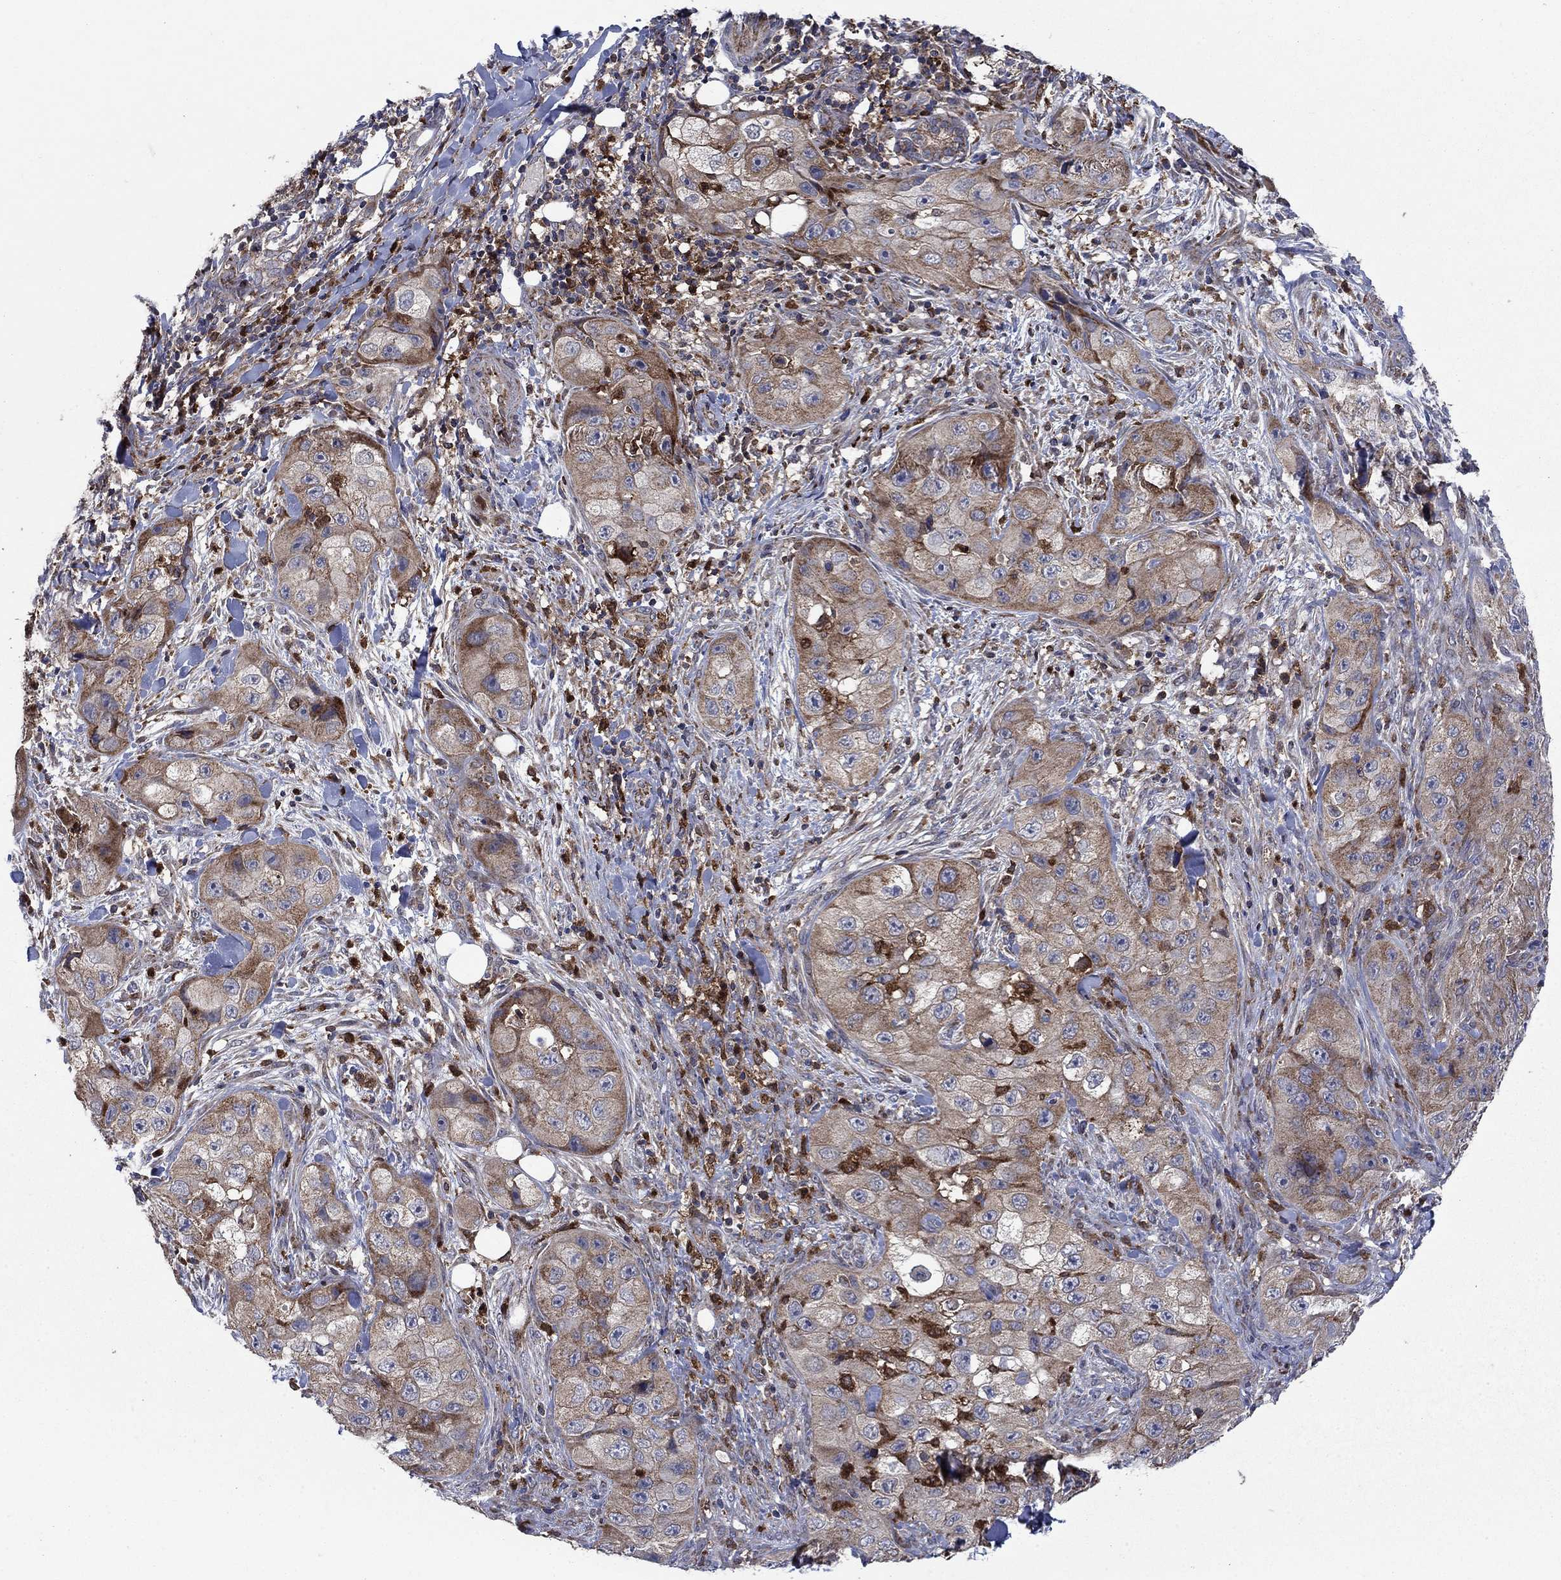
{"staining": {"intensity": "strong", "quantity": "<25%", "location": "cytoplasmic/membranous"}, "tissue": "skin cancer", "cell_type": "Tumor cells", "image_type": "cancer", "snomed": [{"axis": "morphology", "description": "Squamous cell carcinoma, NOS"}, {"axis": "topography", "description": "Skin"}, {"axis": "topography", "description": "Subcutis"}], "caption": "A brown stain labels strong cytoplasmic/membranous positivity of a protein in skin cancer tumor cells. (DAB IHC, brown staining for protein, blue staining for nuclei).", "gene": "RNF19B", "patient": {"sex": "male", "age": 73}}